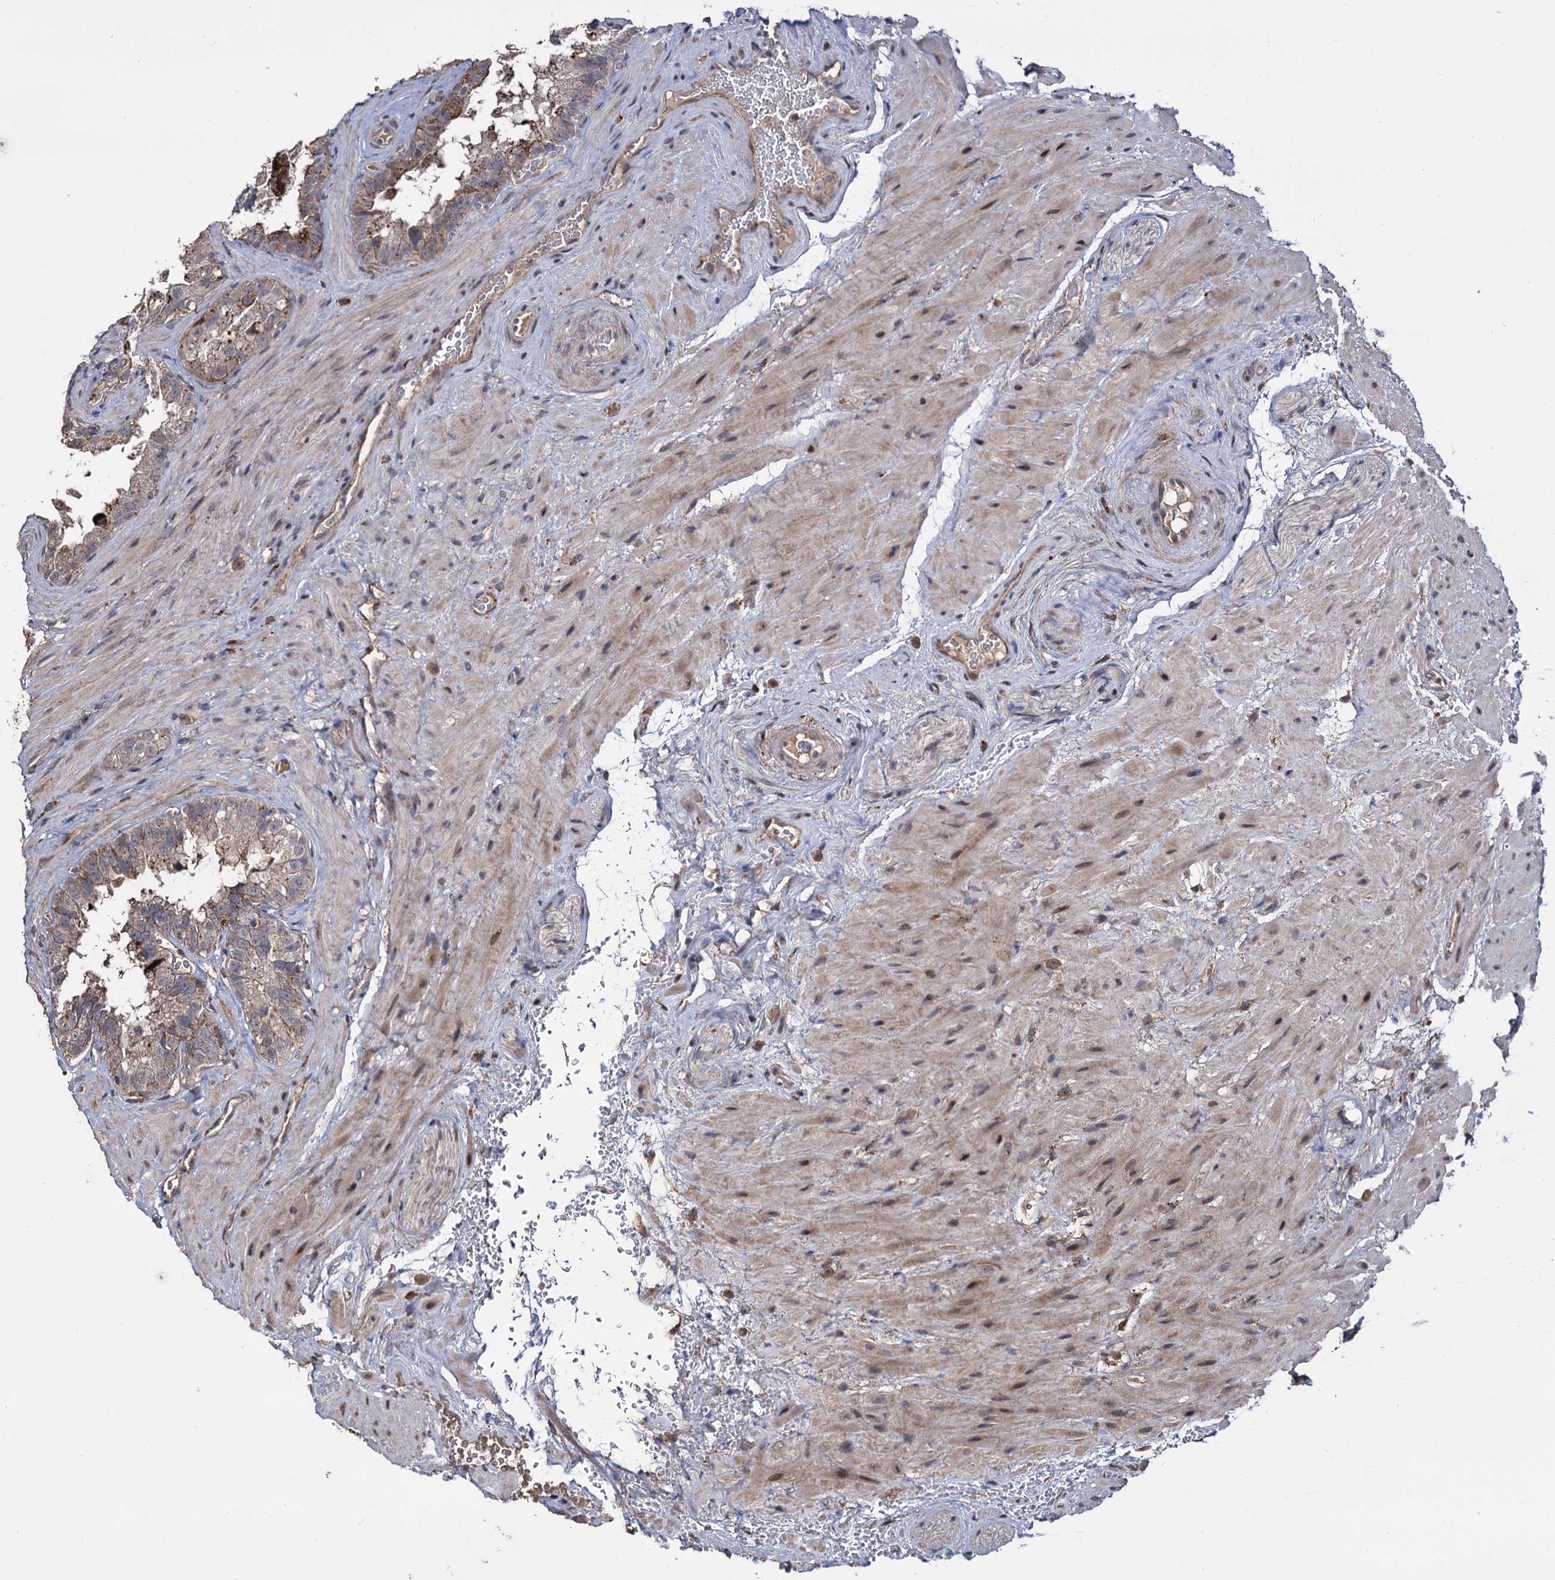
{"staining": {"intensity": "moderate", "quantity": "<25%", "location": "cytoplasmic/membranous"}, "tissue": "seminal vesicle", "cell_type": "Glandular cells", "image_type": "normal", "snomed": [{"axis": "morphology", "description": "Normal tissue, NOS"}, {"axis": "topography", "description": "Seminal veicle"}, {"axis": "topography", "description": "Peripheral nerve tissue"}], "caption": "An IHC photomicrograph of normal tissue is shown. Protein staining in brown highlights moderate cytoplasmic/membranous positivity in seminal vesicle within glandular cells.", "gene": "MICAL2", "patient": {"sex": "male", "age": 67}}